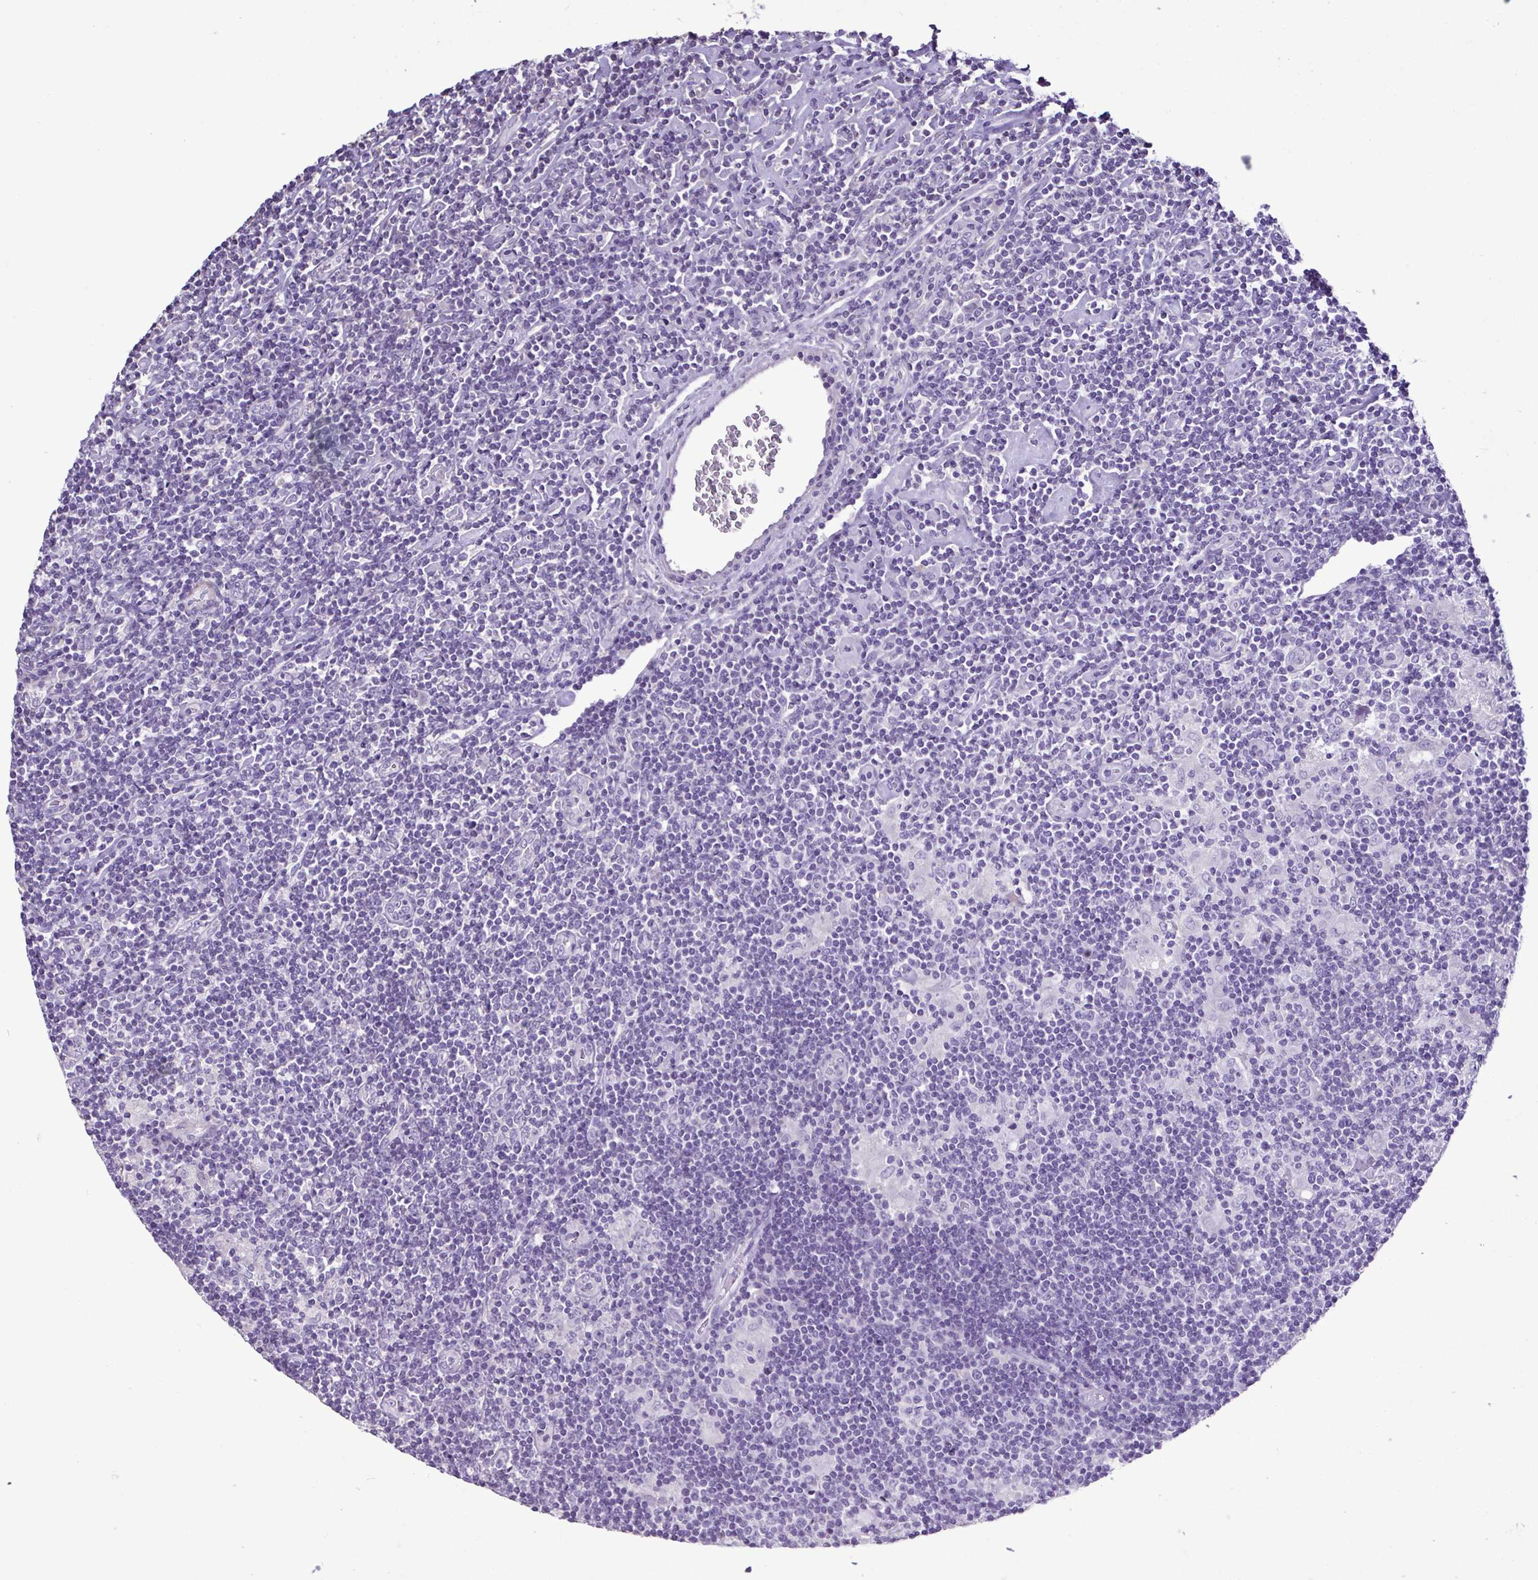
{"staining": {"intensity": "negative", "quantity": "none", "location": "none"}, "tissue": "lymphoma", "cell_type": "Tumor cells", "image_type": "cancer", "snomed": [{"axis": "morphology", "description": "Hodgkin's disease, NOS"}, {"axis": "topography", "description": "Lymph node"}], "caption": "The photomicrograph shows no significant staining in tumor cells of Hodgkin's disease. (Brightfield microscopy of DAB immunohistochemistry at high magnification).", "gene": "PLA2G4E", "patient": {"sex": "male", "age": 40}}